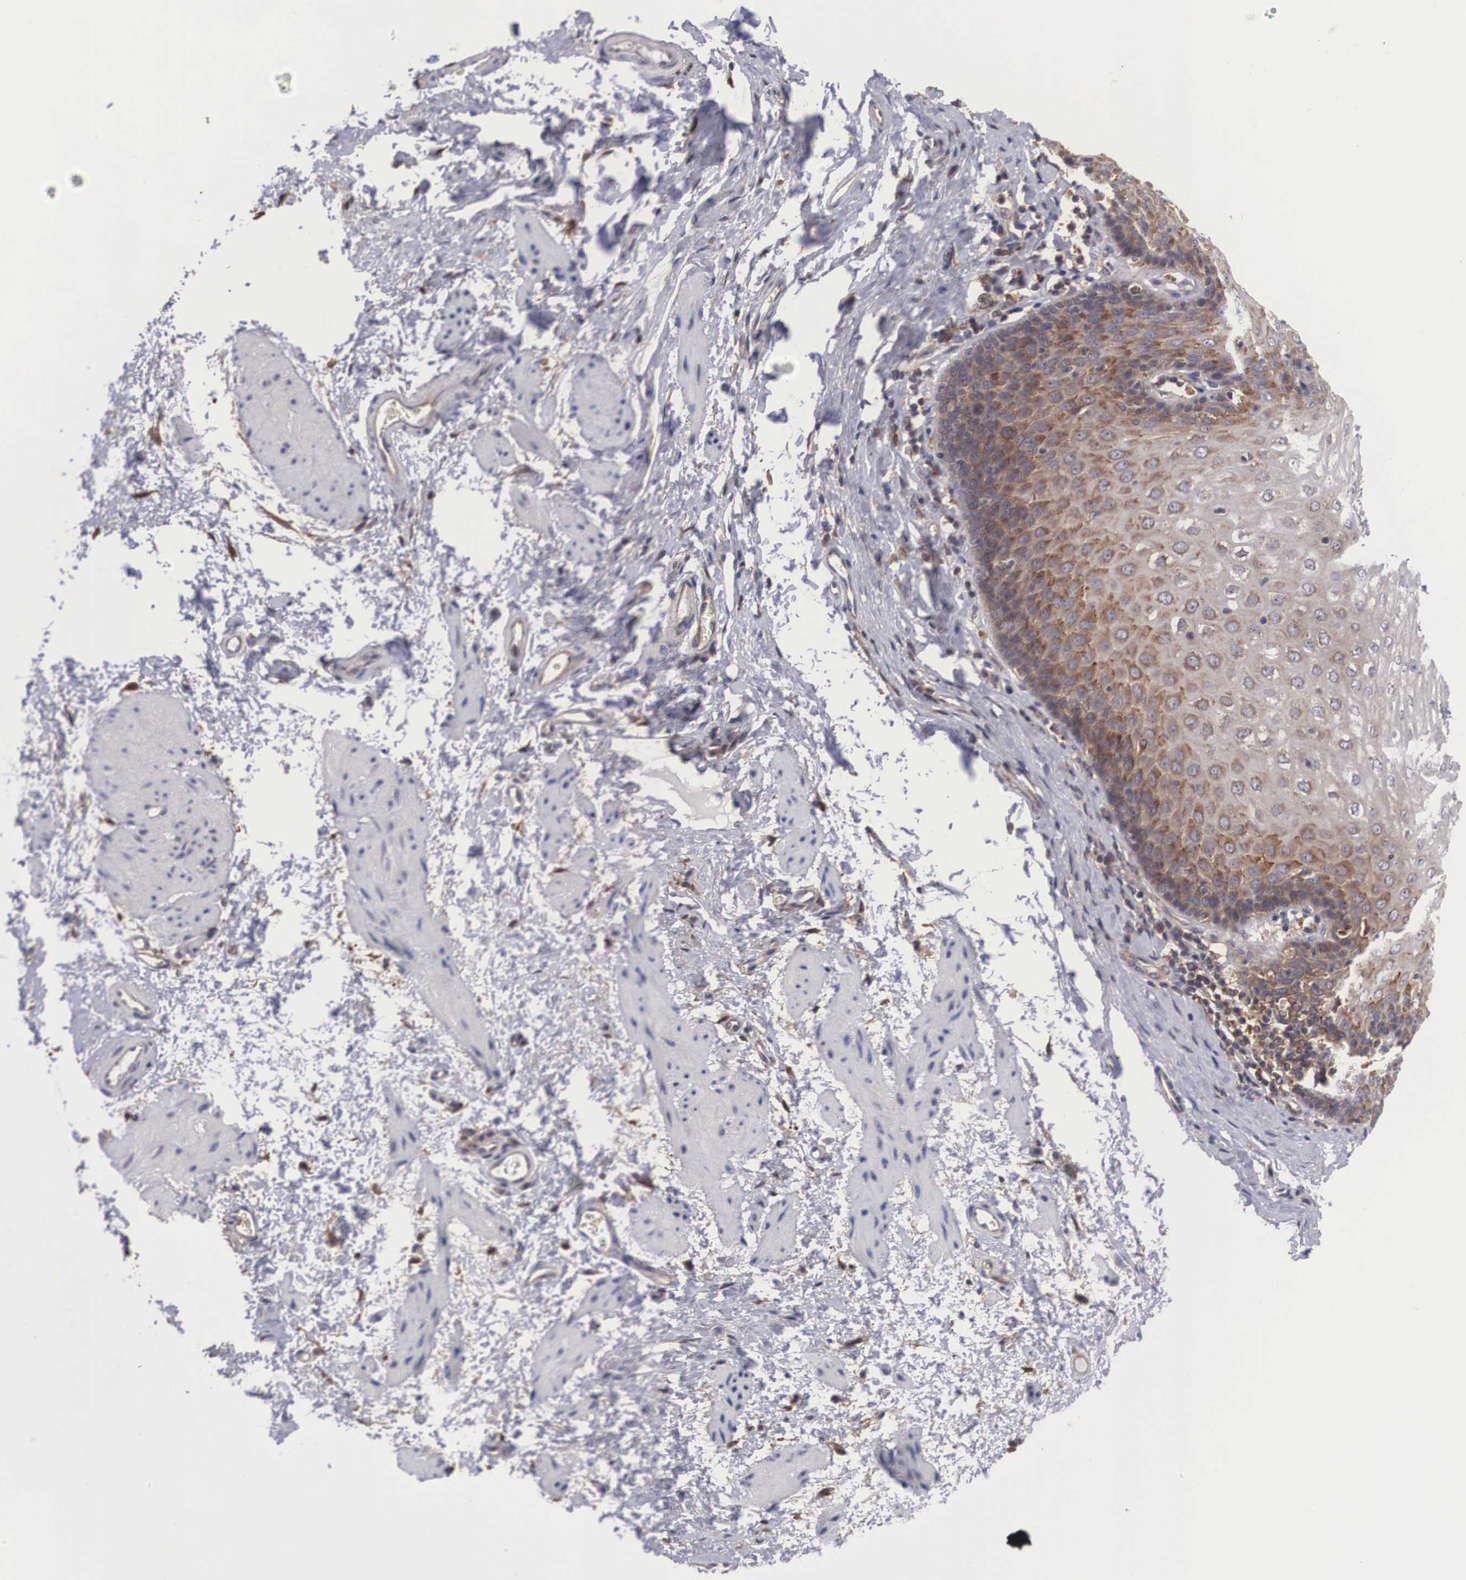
{"staining": {"intensity": "moderate", "quantity": "<25%", "location": "cytoplasmic/membranous"}, "tissue": "esophagus", "cell_type": "Squamous epithelial cells", "image_type": "normal", "snomed": [{"axis": "morphology", "description": "Normal tissue, NOS"}, {"axis": "topography", "description": "Esophagus"}], "caption": "IHC of normal esophagus demonstrates low levels of moderate cytoplasmic/membranous staining in about <25% of squamous epithelial cells.", "gene": "GRIPAP1", "patient": {"sex": "female", "age": 61}}